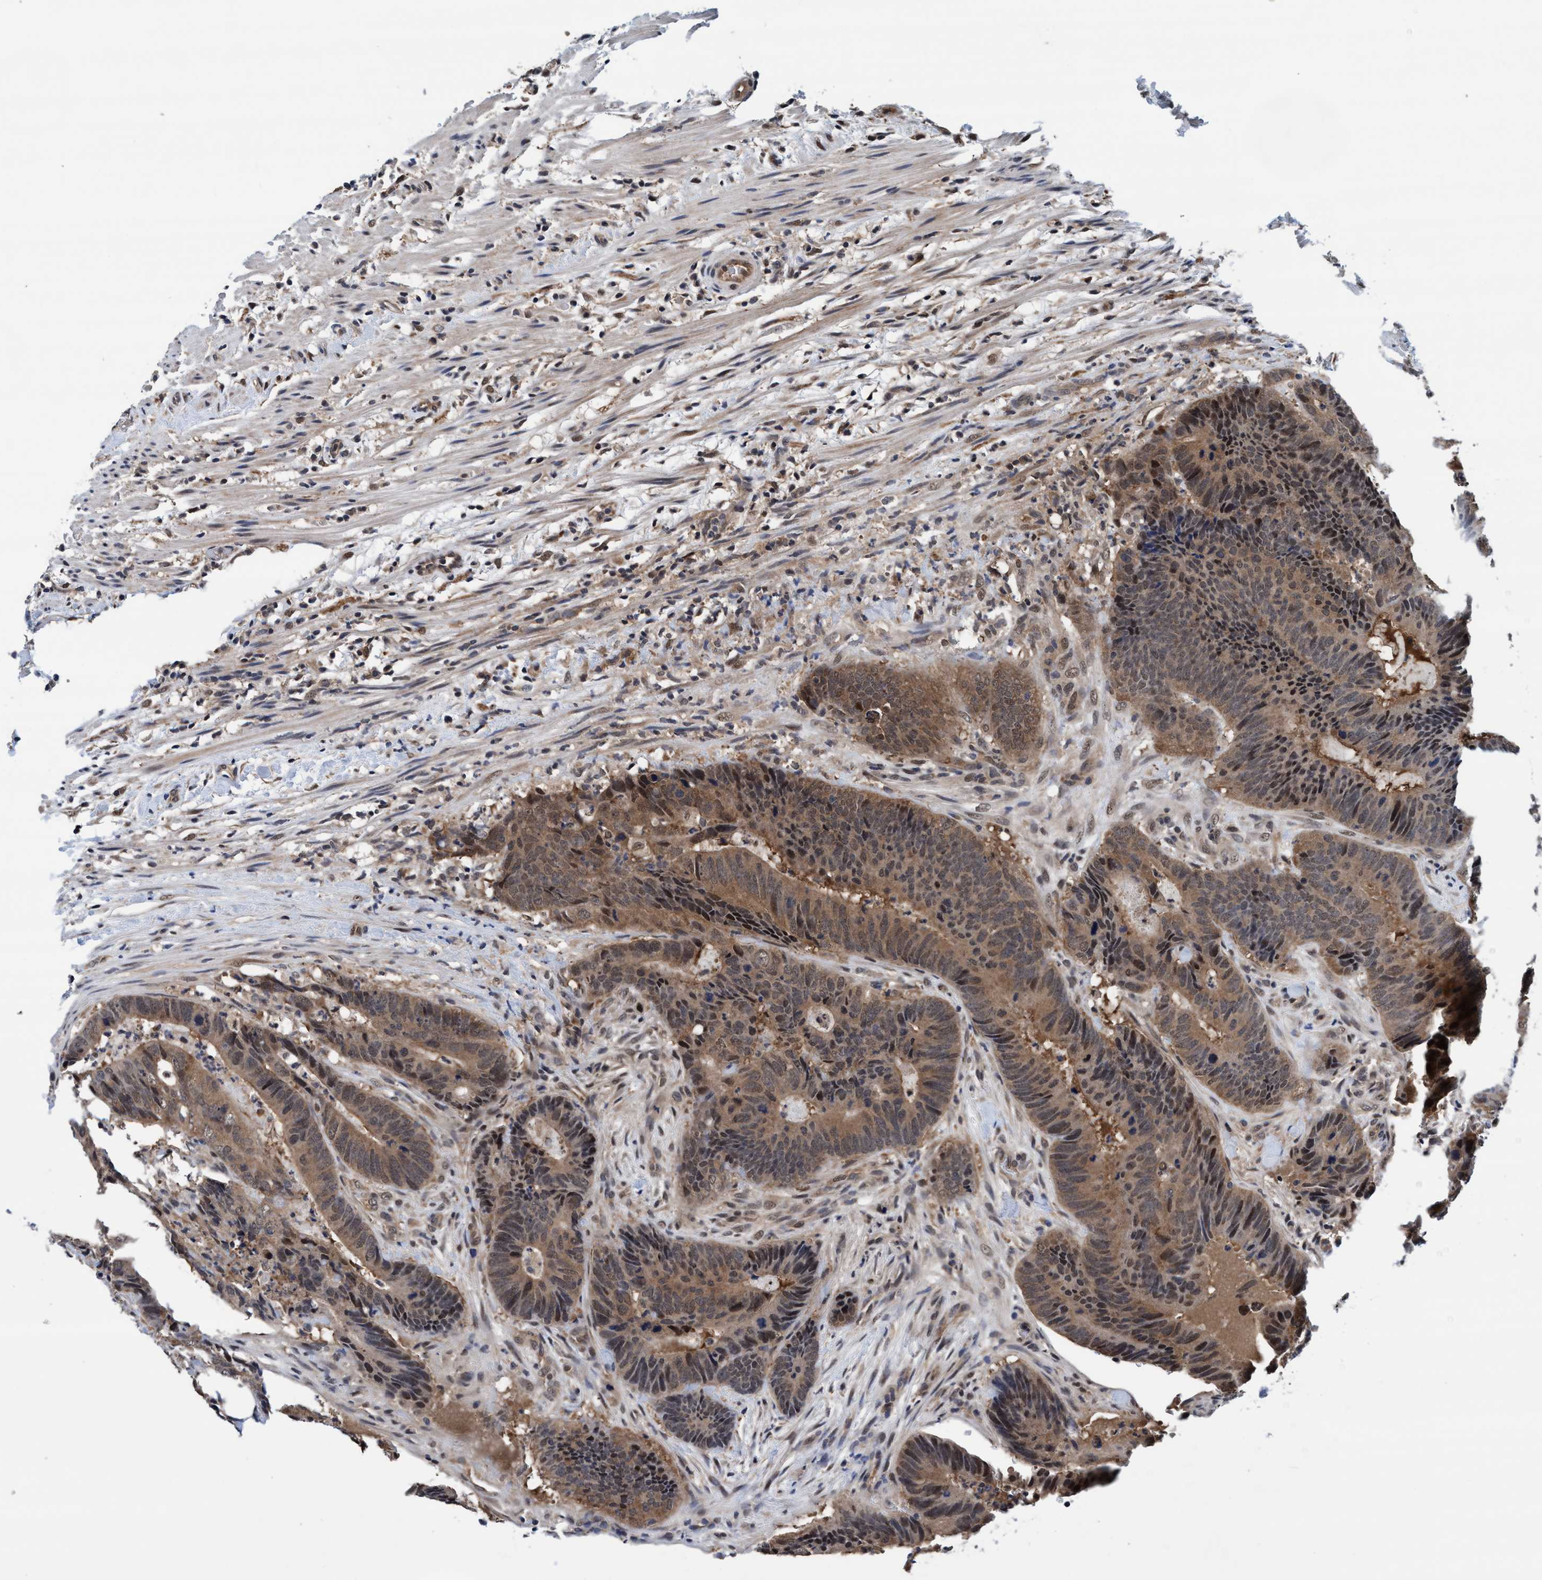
{"staining": {"intensity": "moderate", "quantity": ">75%", "location": "cytoplasmic/membranous"}, "tissue": "colorectal cancer", "cell_type": "Tumor cells", "image_type": "cancer", "snomed": [{"axis": "morphology", "description": "Adenocarcinoma, NOS"}, {"axis": "topography", "description": "Colon"}], "caption": "A micrograph showing moderate cytoplasmic/membranous staining in about >75% of tumor cells in colorectal adenocarcinoma, as visualized by brown immunohistochemical staining.", "gene": "PSMD12", "patient": {"sex": "male", "age": 56}}